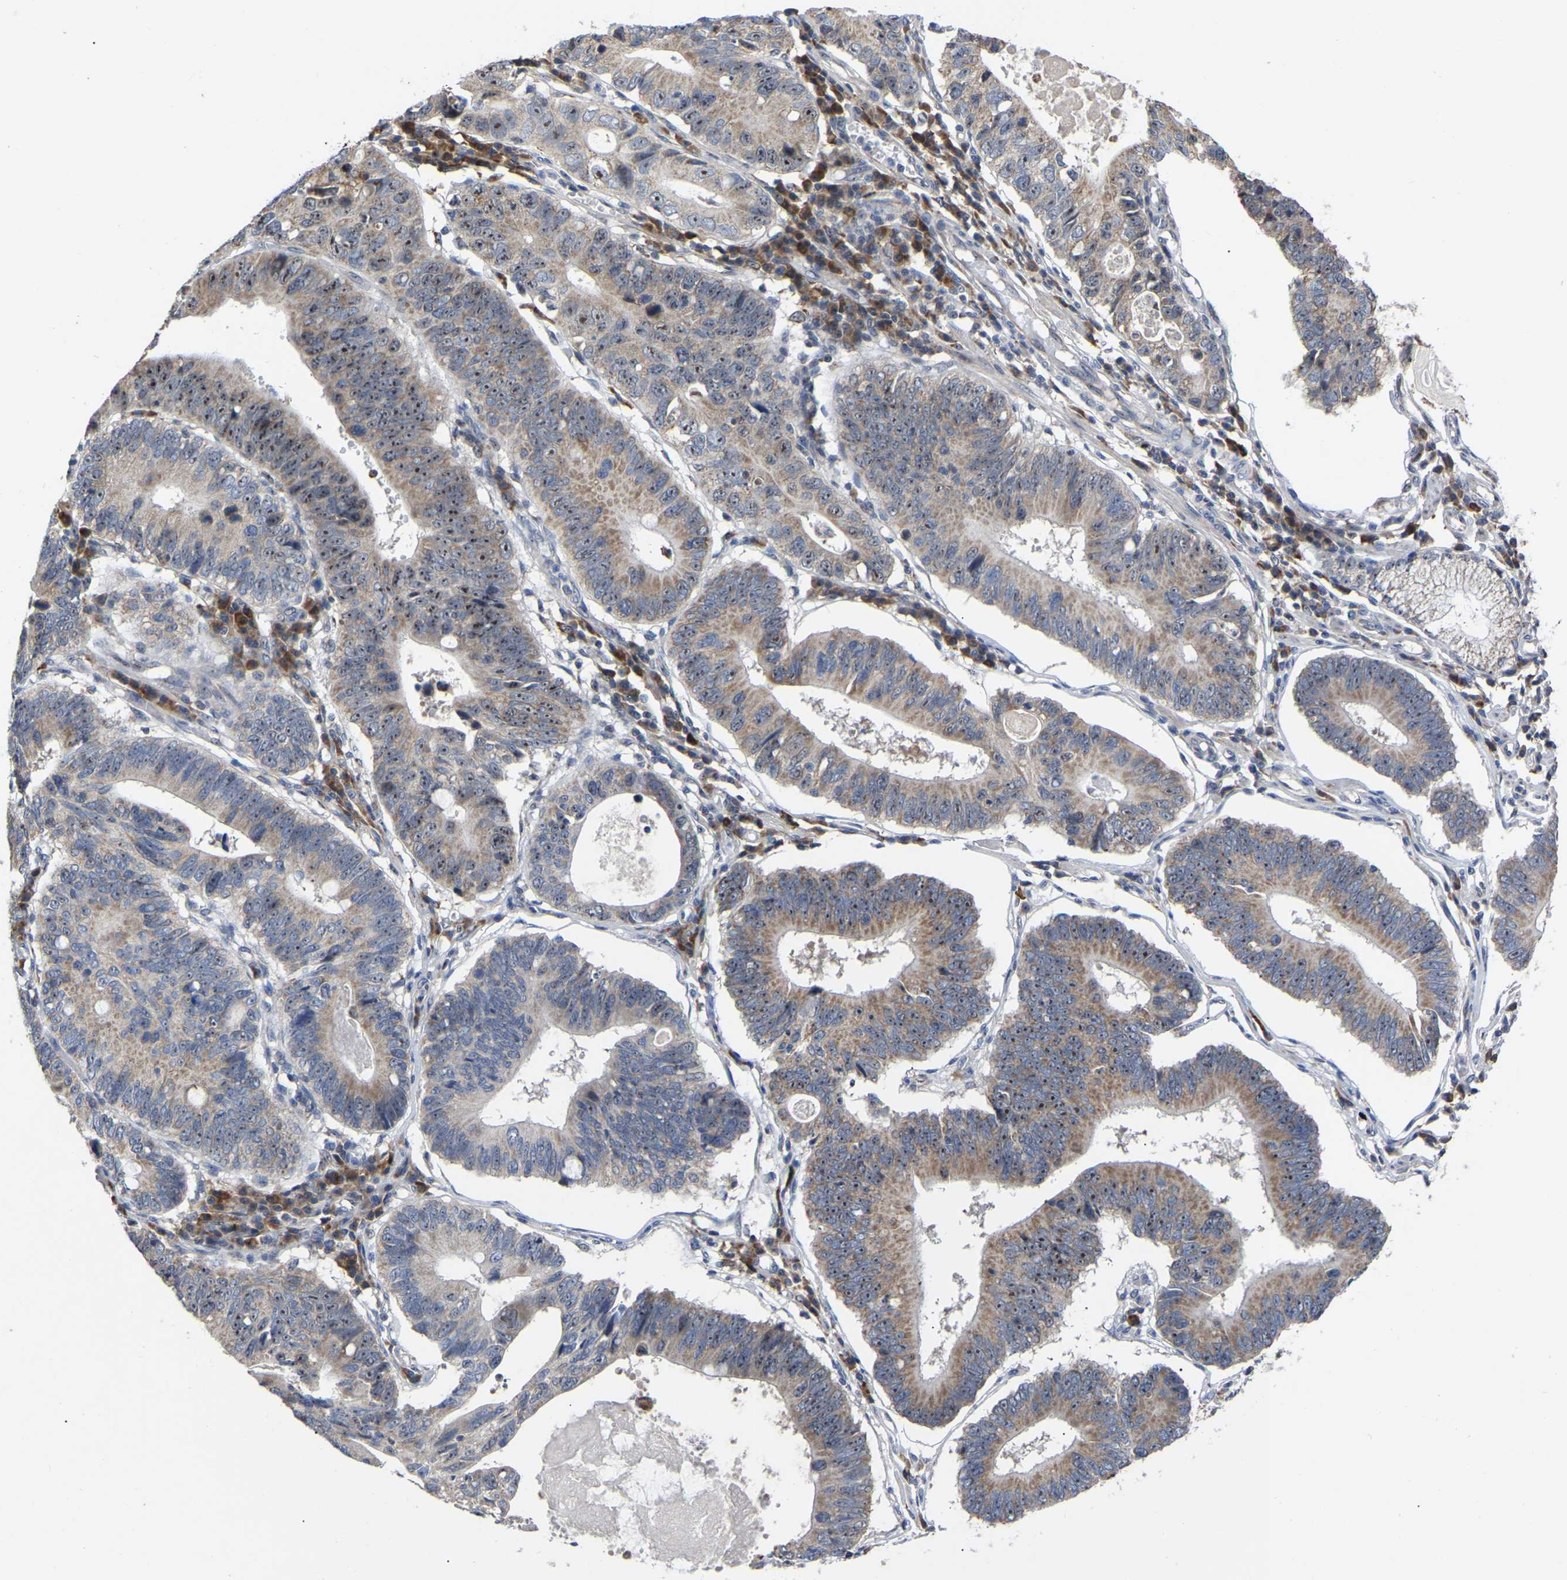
{"staining": {"intensity": "moderate", "quantity": ">75%", "location": "cytoplasmic/membranous,nuclear"}, "tissue": "stomach cancer", "cell_type": "Tumor cells", "image_type": "cancer", "snomed": [{"axis": "morphology", "description": "Adenocarcinoma, NOS"}, {"axis": "topography", "description": "Stomach"}], "caption": "Human stomach adenocarcinoma stained with a brown dye reveals moderate cytoplasmic/membranous and nuclear positive positivity in about >75% of tumor cells.", "gene": "NOP53", "patient": {"sex": "male", "age": 59}}